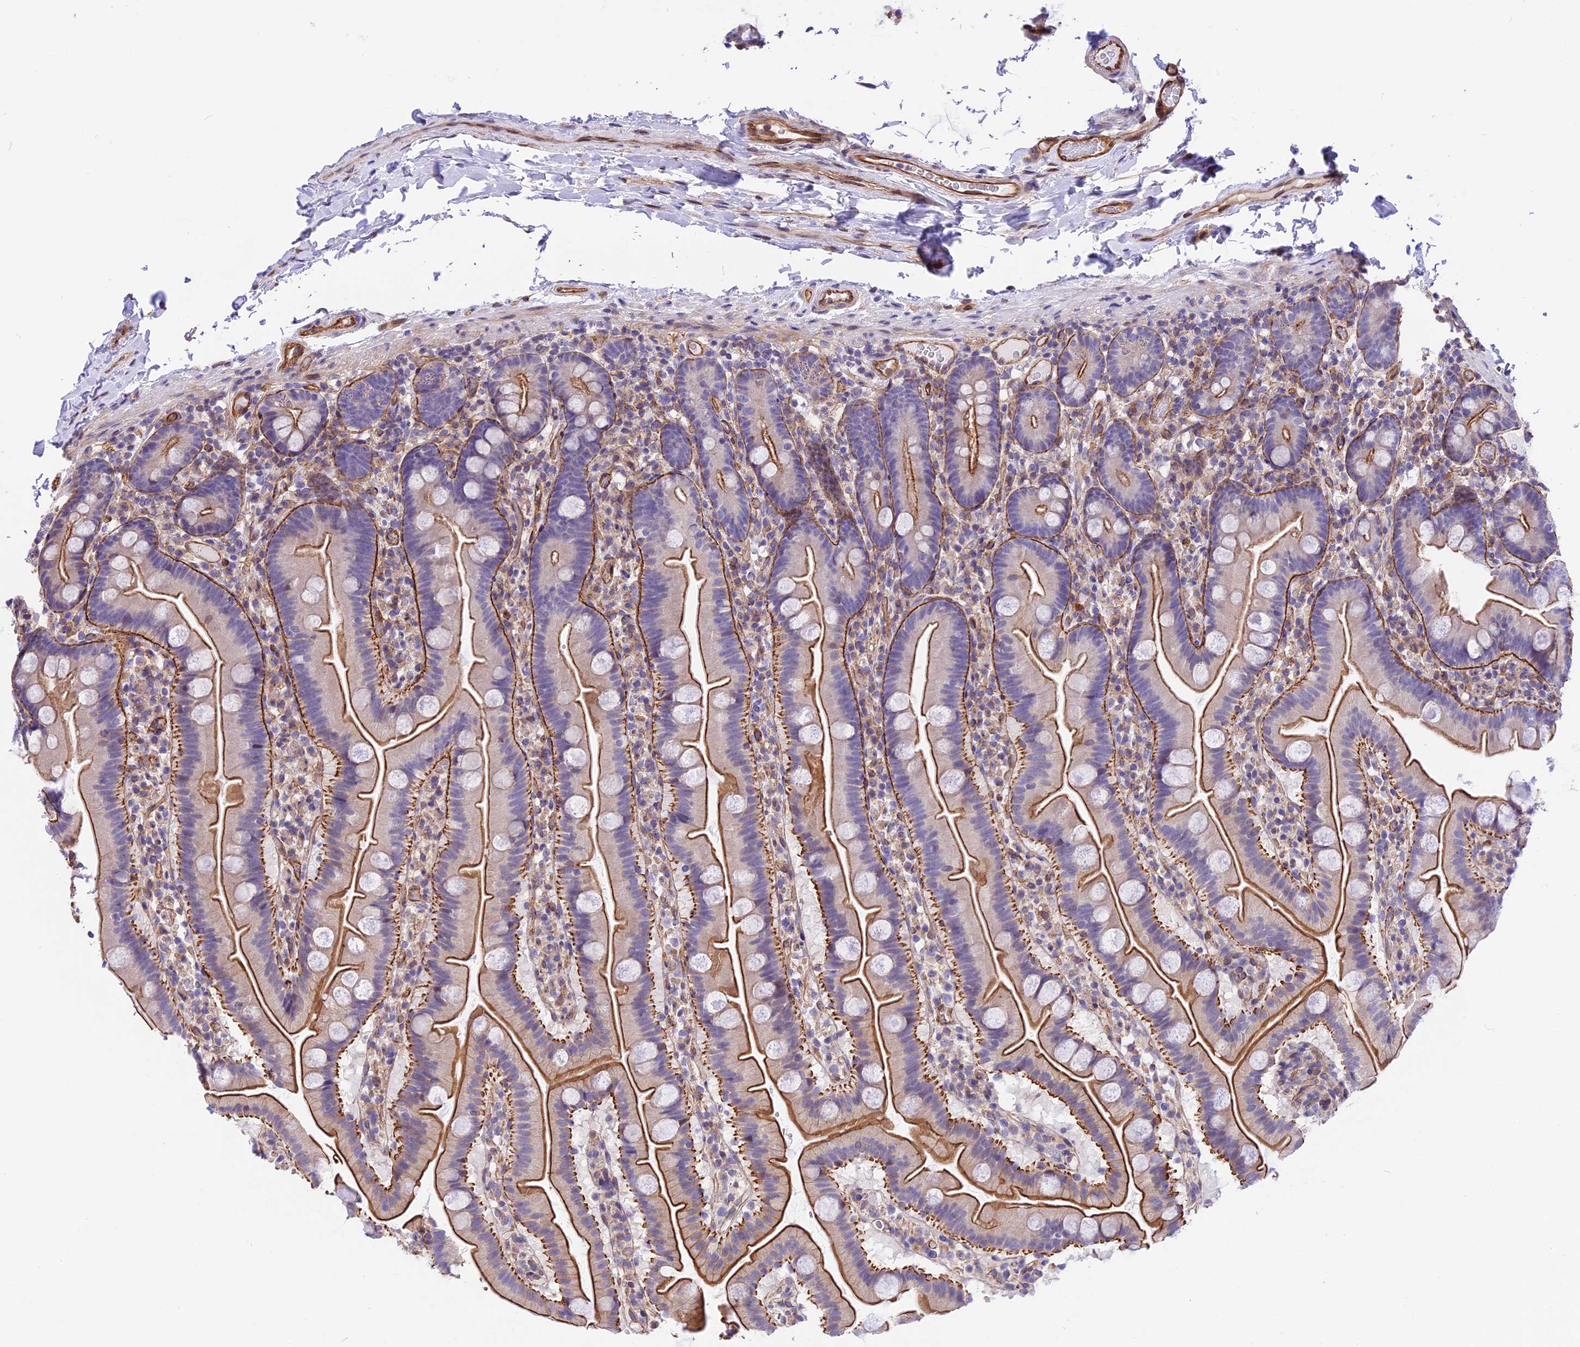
{"staining": {"intensity": "moderate", "quantity": ">75%", "location": "cytoplasmic/membranous"}, "tissue": "small intestine", "cell_type": "Glandular cells", "image_type": "normal", "snomed": [{"axis": "morphology", "description": "Normal tissue, NOS"}, {"axis": "topography", "description": "Small intestine"}], "caption": "An image of human small intestine stained for a protein exhibits moderate cytoplasmic/membranous brown staining in glandular cells.", "gene": "R3HDM4", "patient": {"sex": "female", "age": 68}}